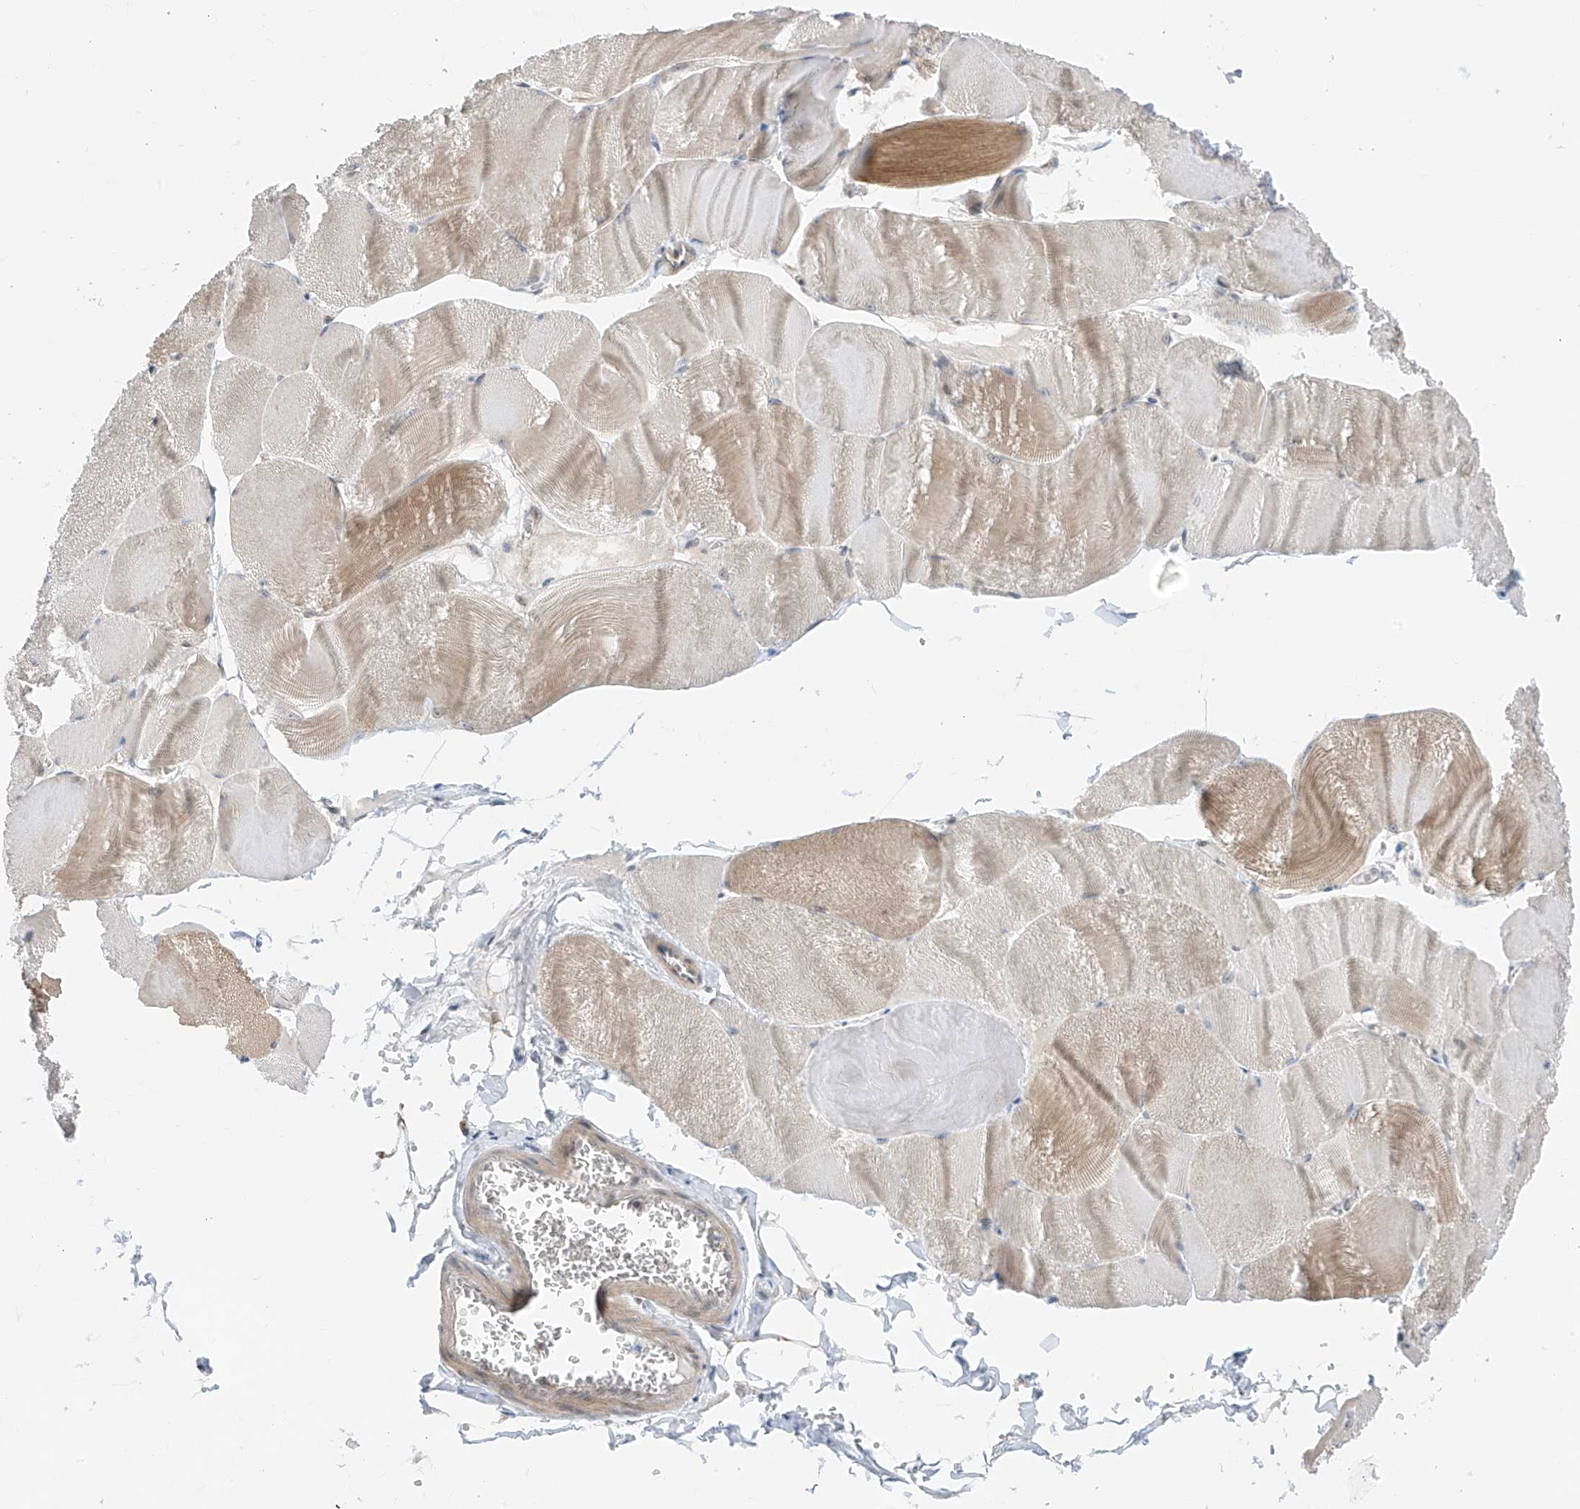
{"staining": {"intensity": "weak", "quantity": "25%-75%", "location": "cytoplasmic/membranous"}, "tissue": "skeletal muscle", "cell_type": "Myocytes", "image_type": "normal", "snomed": [{"axis": "morphology", "description": "Normal tissue, NOS"}, {"axis": "morphology", "description": "Basal cell carcinoma"}, {"axis": "topography", "description": "Skeletal muscle"}], "caption": "Myocytes demonstrate weak cytoplasmic/membranous positivity in approximately 25%-75% of cells in normal skeletal muscle. (DAB (3,3'-diaminobenzidine) = brown stain, brightfield microscopy at high magnification).", "gene": "TTC38", "patient": {"sex": "female", "age": 64}}